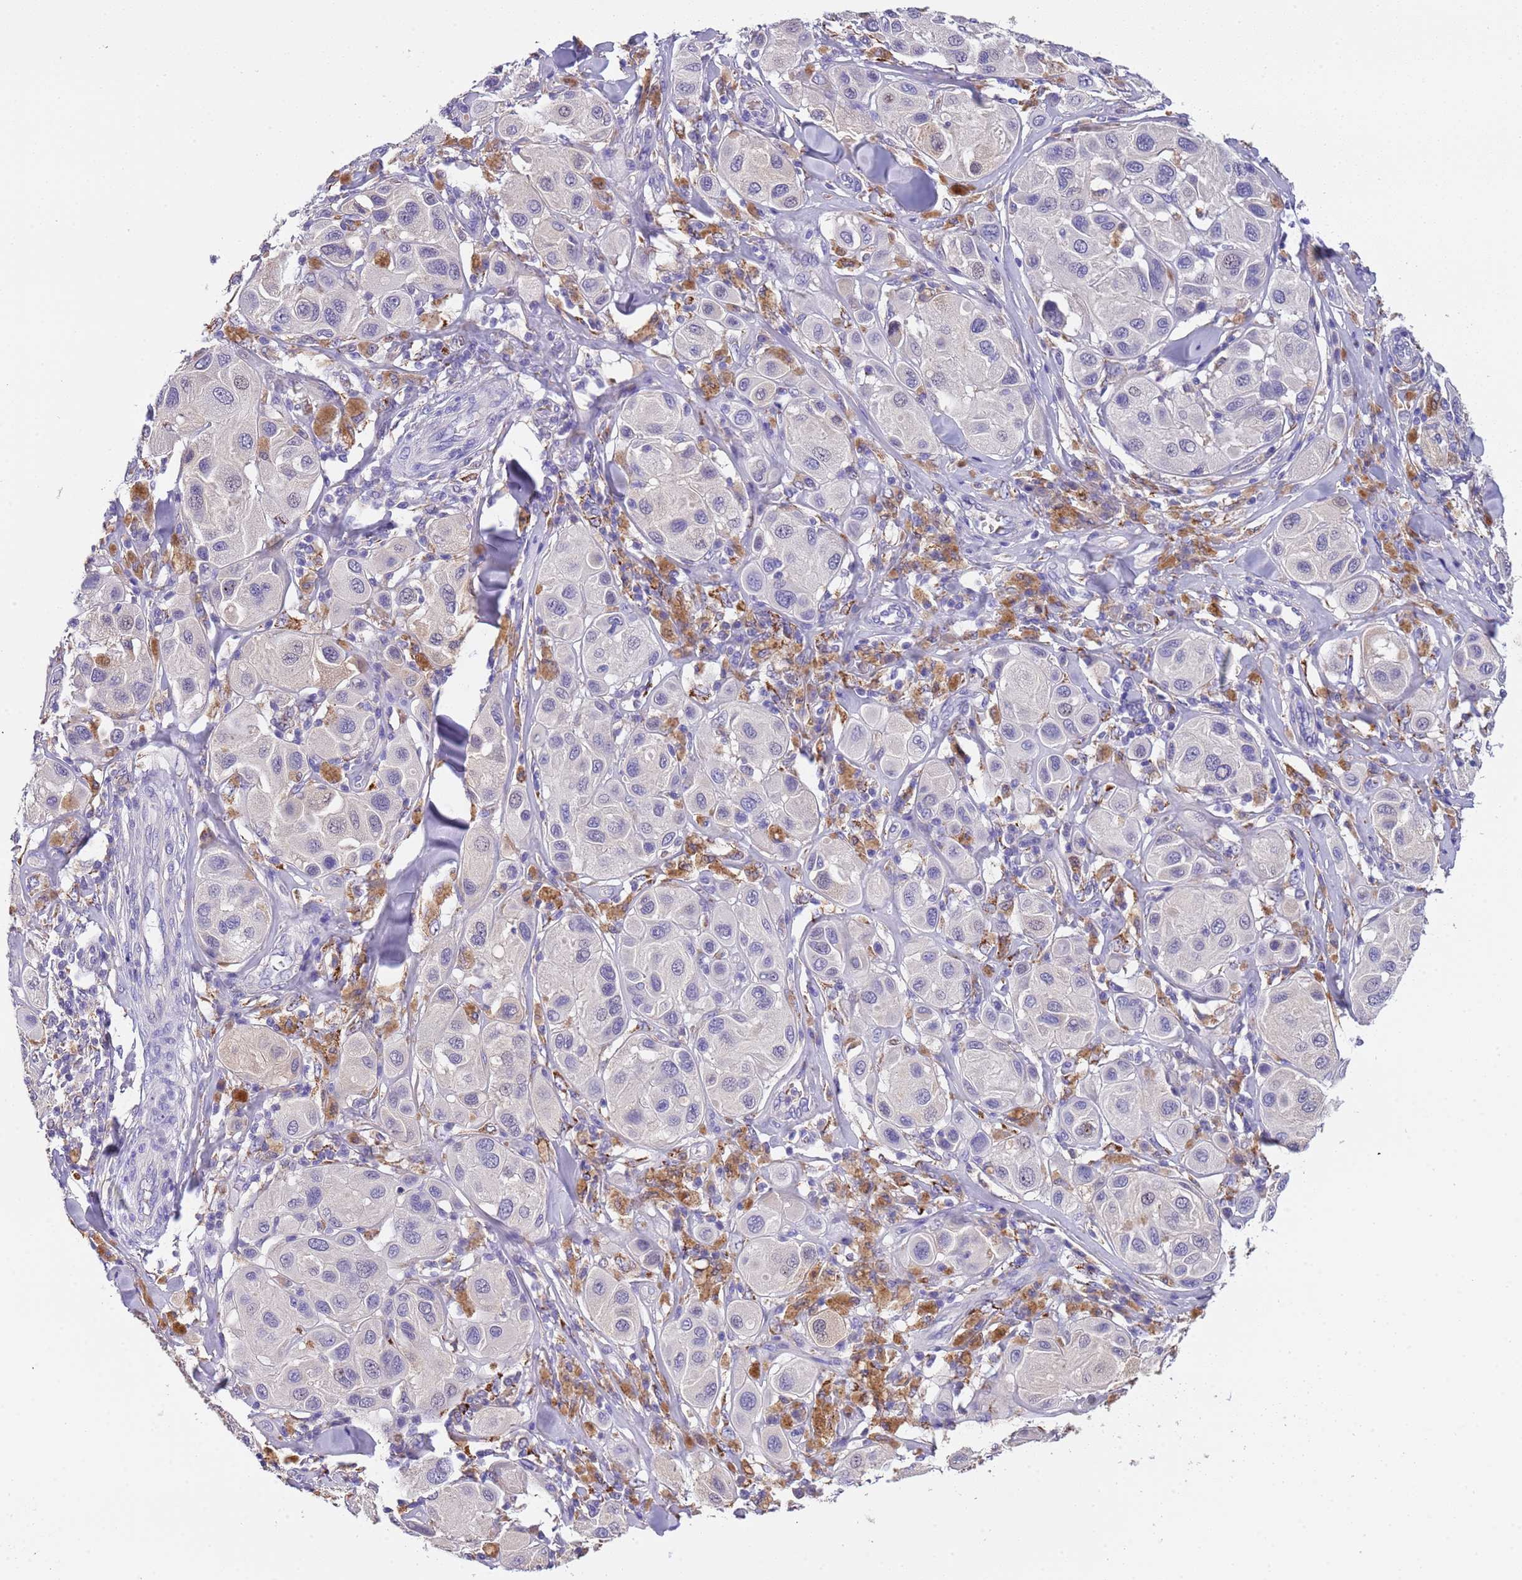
{"staining": {"intensity": "negative", "quantity": "none", "location": "none"}, "tissue": "melanoma", "cell_type": "Tumor cells", "image_type": "cancer", "snomed": [{"axis": "morphology", "description": "Malignant melanoma, Metastatic site"}, {"axis": "topography", "description": "Skin"}], "caption": "Micrograph shows no protein staining in tumor cells of melanoma tissue.", "gene": "SLC24A3", "patient": {"sex": "male", "age": 41}}